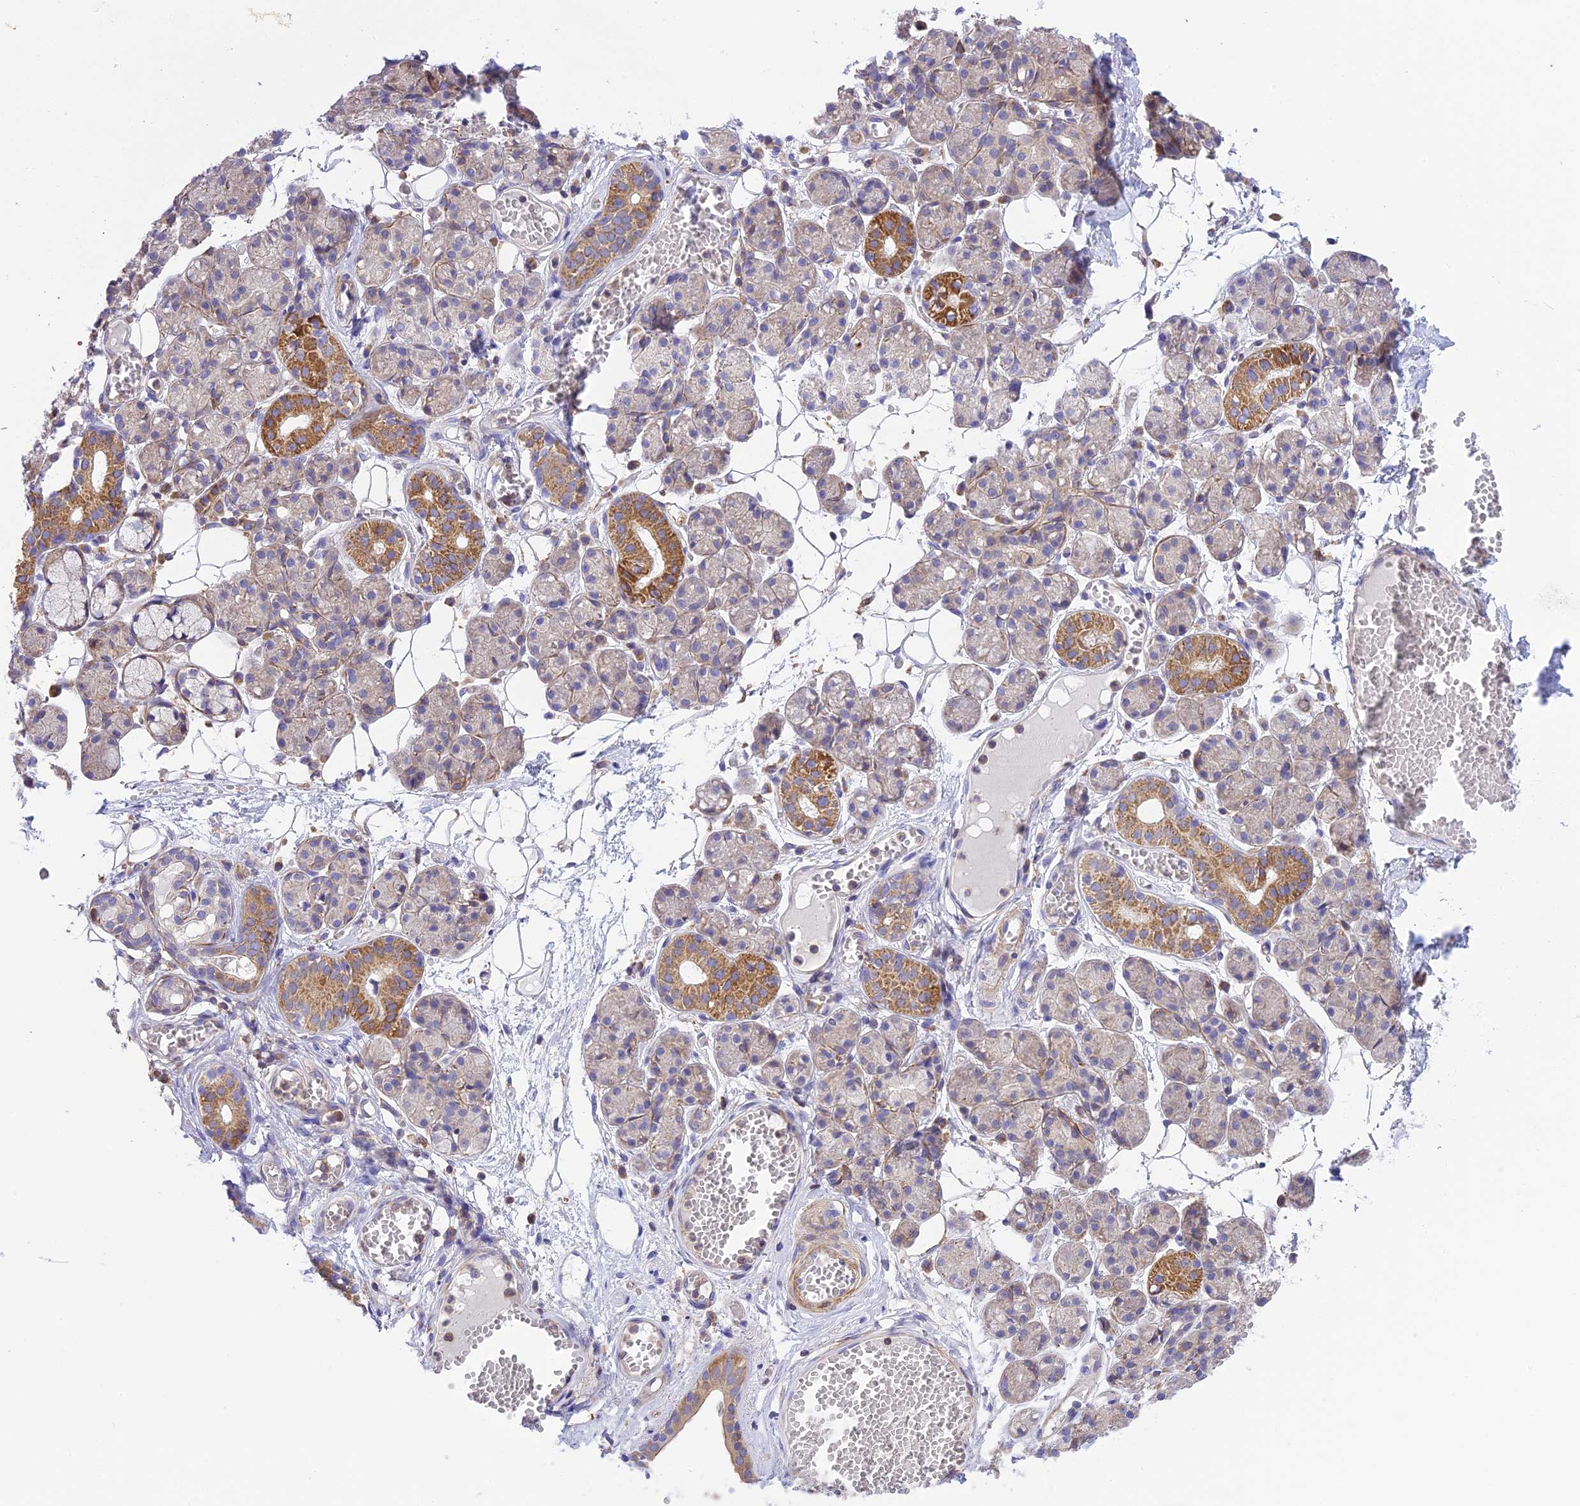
{"staining": {"intensity": "moderate", "quantity": "<25%", "location": "cytoplasmic/membranous"}, "tissue": "salivary gland", "cell_type": "Glandular cells", "image_type": "normal", "snomed": [{"axis": "morphology", "description": "Normal tissue, NOS"}, {"axis": "topography", "description": "Salivary gland"}], "caption": "Immunohistochemistry histopathology image of unremarkable human salivary gland stained for a protein (brown), which demonstrates low levels of moderate cytoplasmic/membranous positivity in approximately <25% of glandular cells.", "gene": "CORO7", "patient": {"sex": "male", "age": 63}}